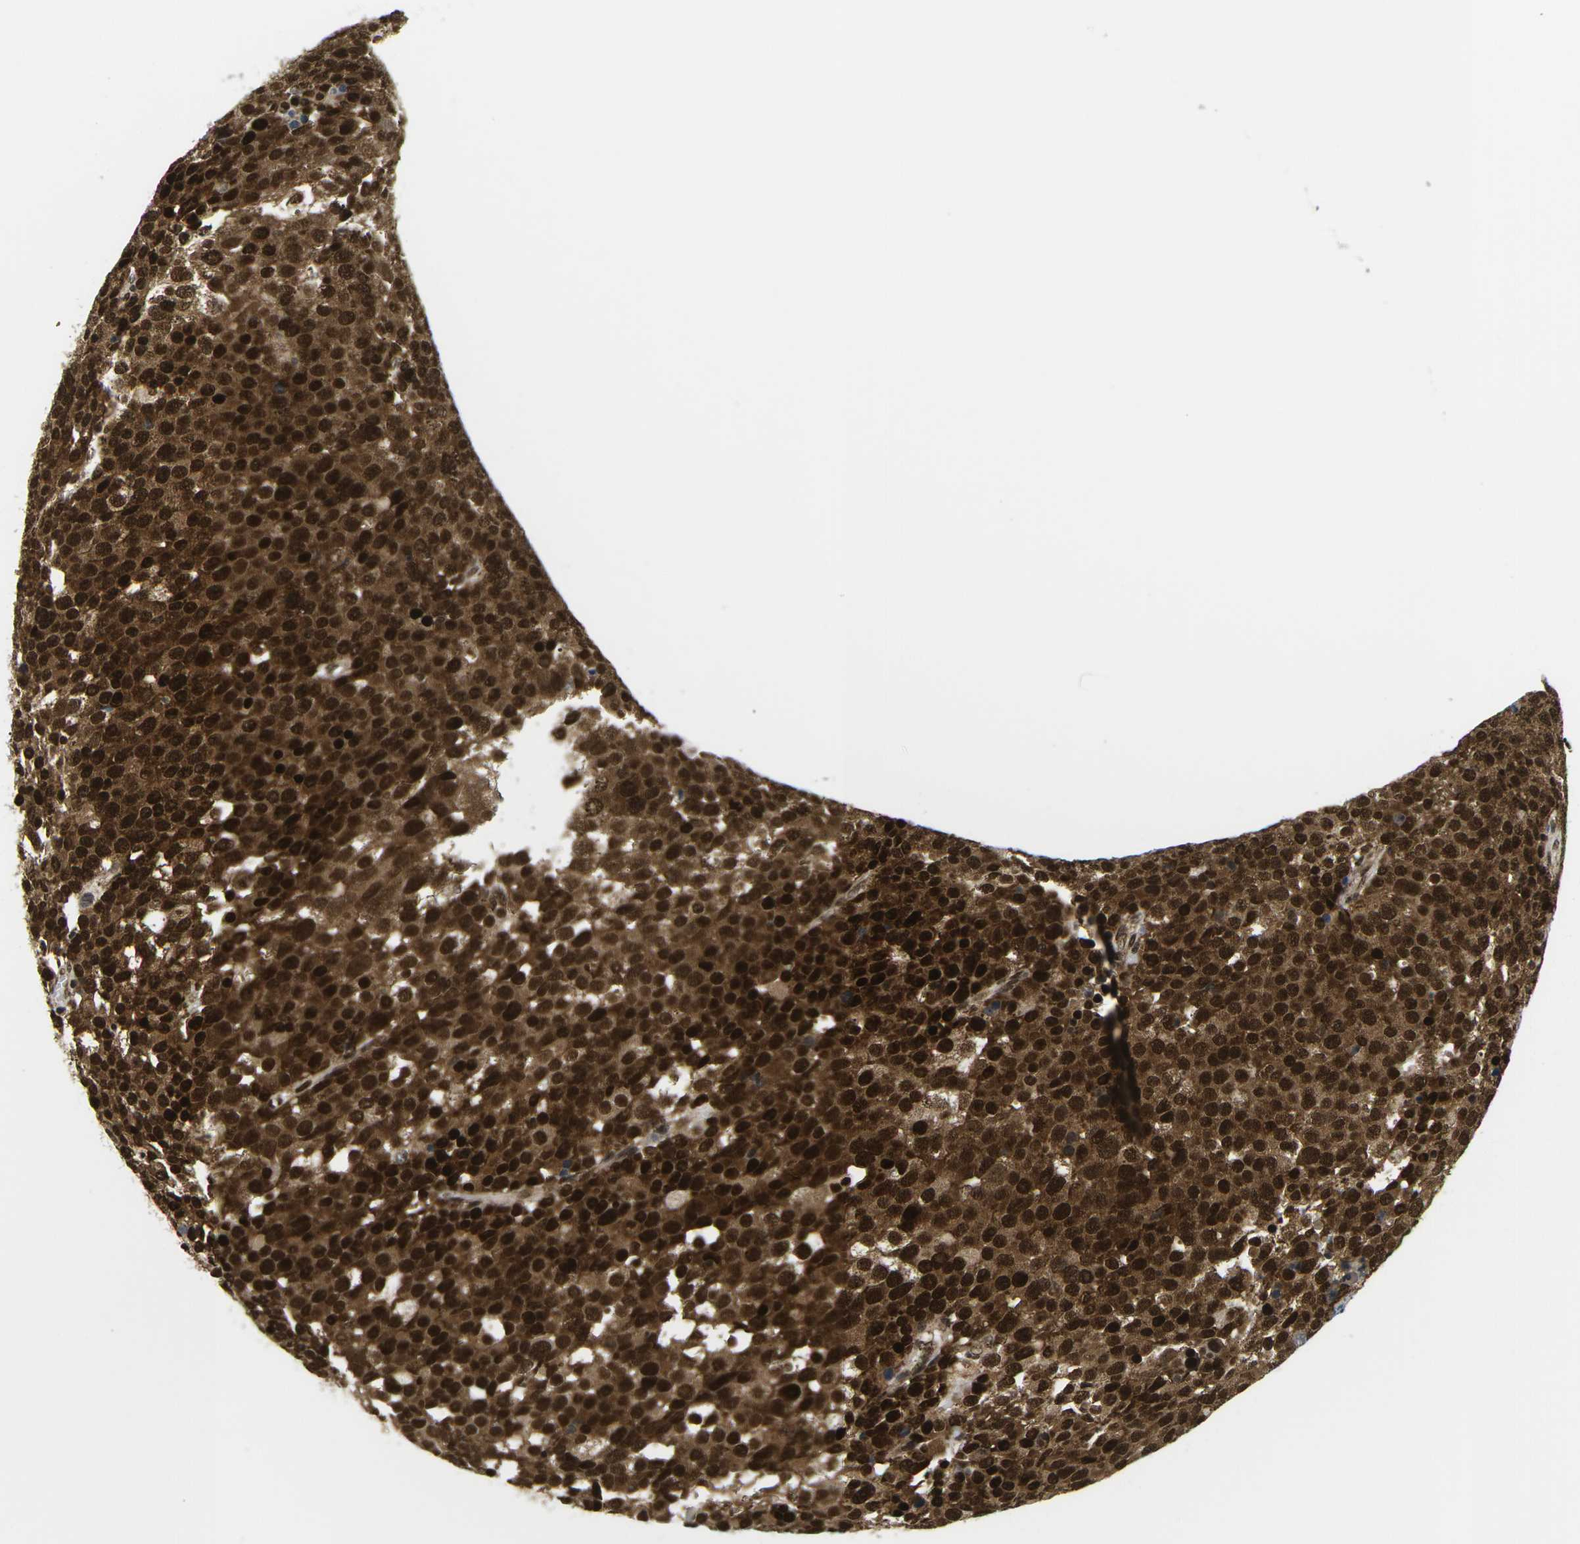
{"staining": {"intensity": "strong", "quantity": ">75%", "location": "cytoplasmic/membranous,nuclear"}, "tissue": "testis cancer", "cell_type": "Tumor cells", "image_type": "cancer", "snomed": [{"axis": "morphology", "description": "Seminoma, NOS"}, {"axis": "topography", "description": "Testis"}], "caption": "Tumor cells show strong cytoplasmic/membranous and nuclear positivity in about >75% of cells in seminoma (testis).", "gene": "CELF1", "patient": {"sex": "male", "age": 71}}